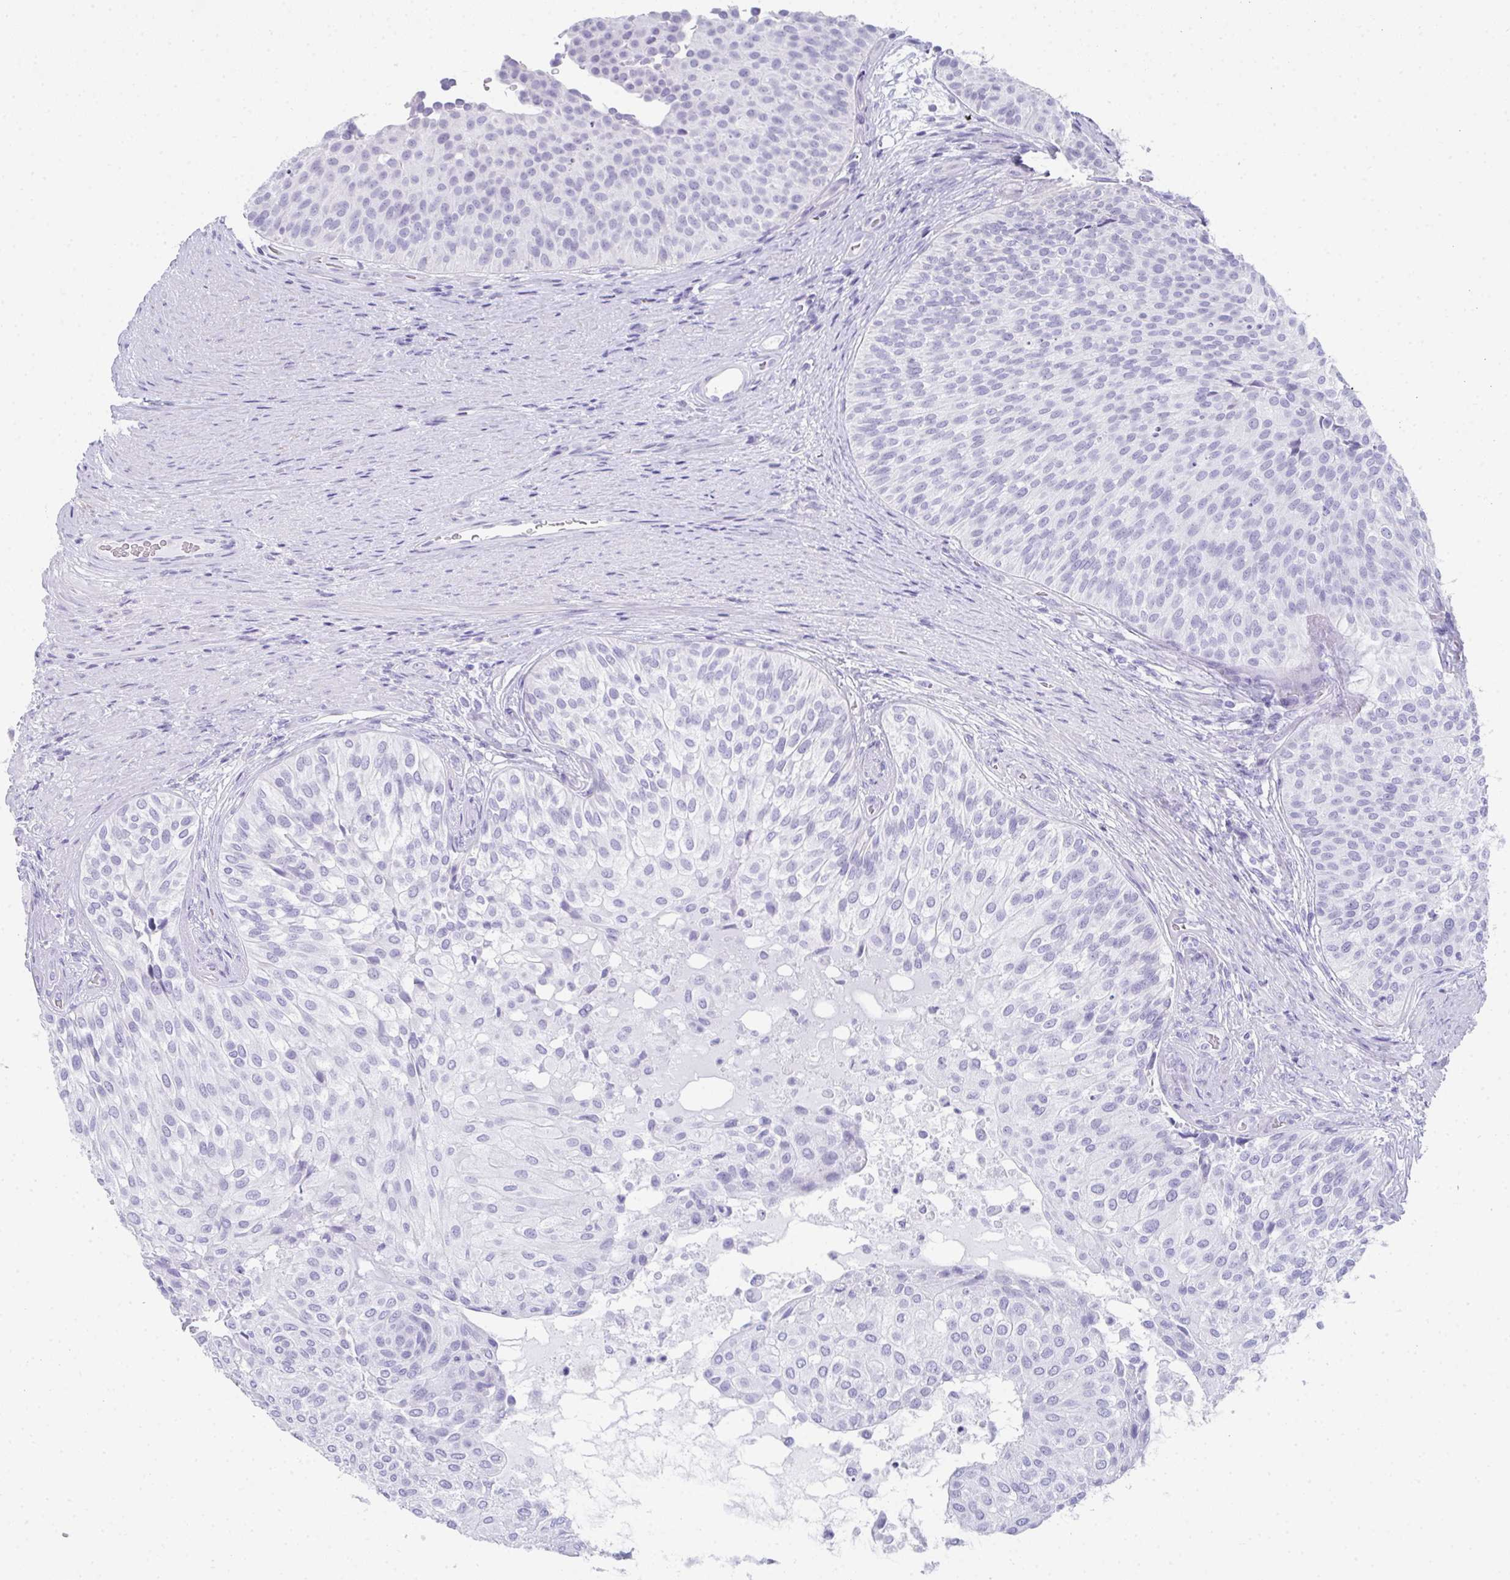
{"staining": {"intensity": "negative", "quantity": "none", "location": "none"}, "tissue": "urinary bladder", "cell_type": "Urothelial cells", "image_type": "normal", "snomed": [{"axis": "morphology", "description": "Normal tissue, NOS"}, {"axis": "topography", "description": "Urinary bladder"}, {"axis": "topography", "description": "Prostate"}], "caption": "DAB (3,3'-diaminobenzidine) immunohistochemical staining of normal human urinary bladder reveals no significant staining in urothelial cells. Brightfield microscopy of immunohistochemistry (IHC) stained with DAB (brown) and hematoxylin (blue), captured at high magnification.", "gene": "RLF", "patient": {"sex": "male", "age": 77}}